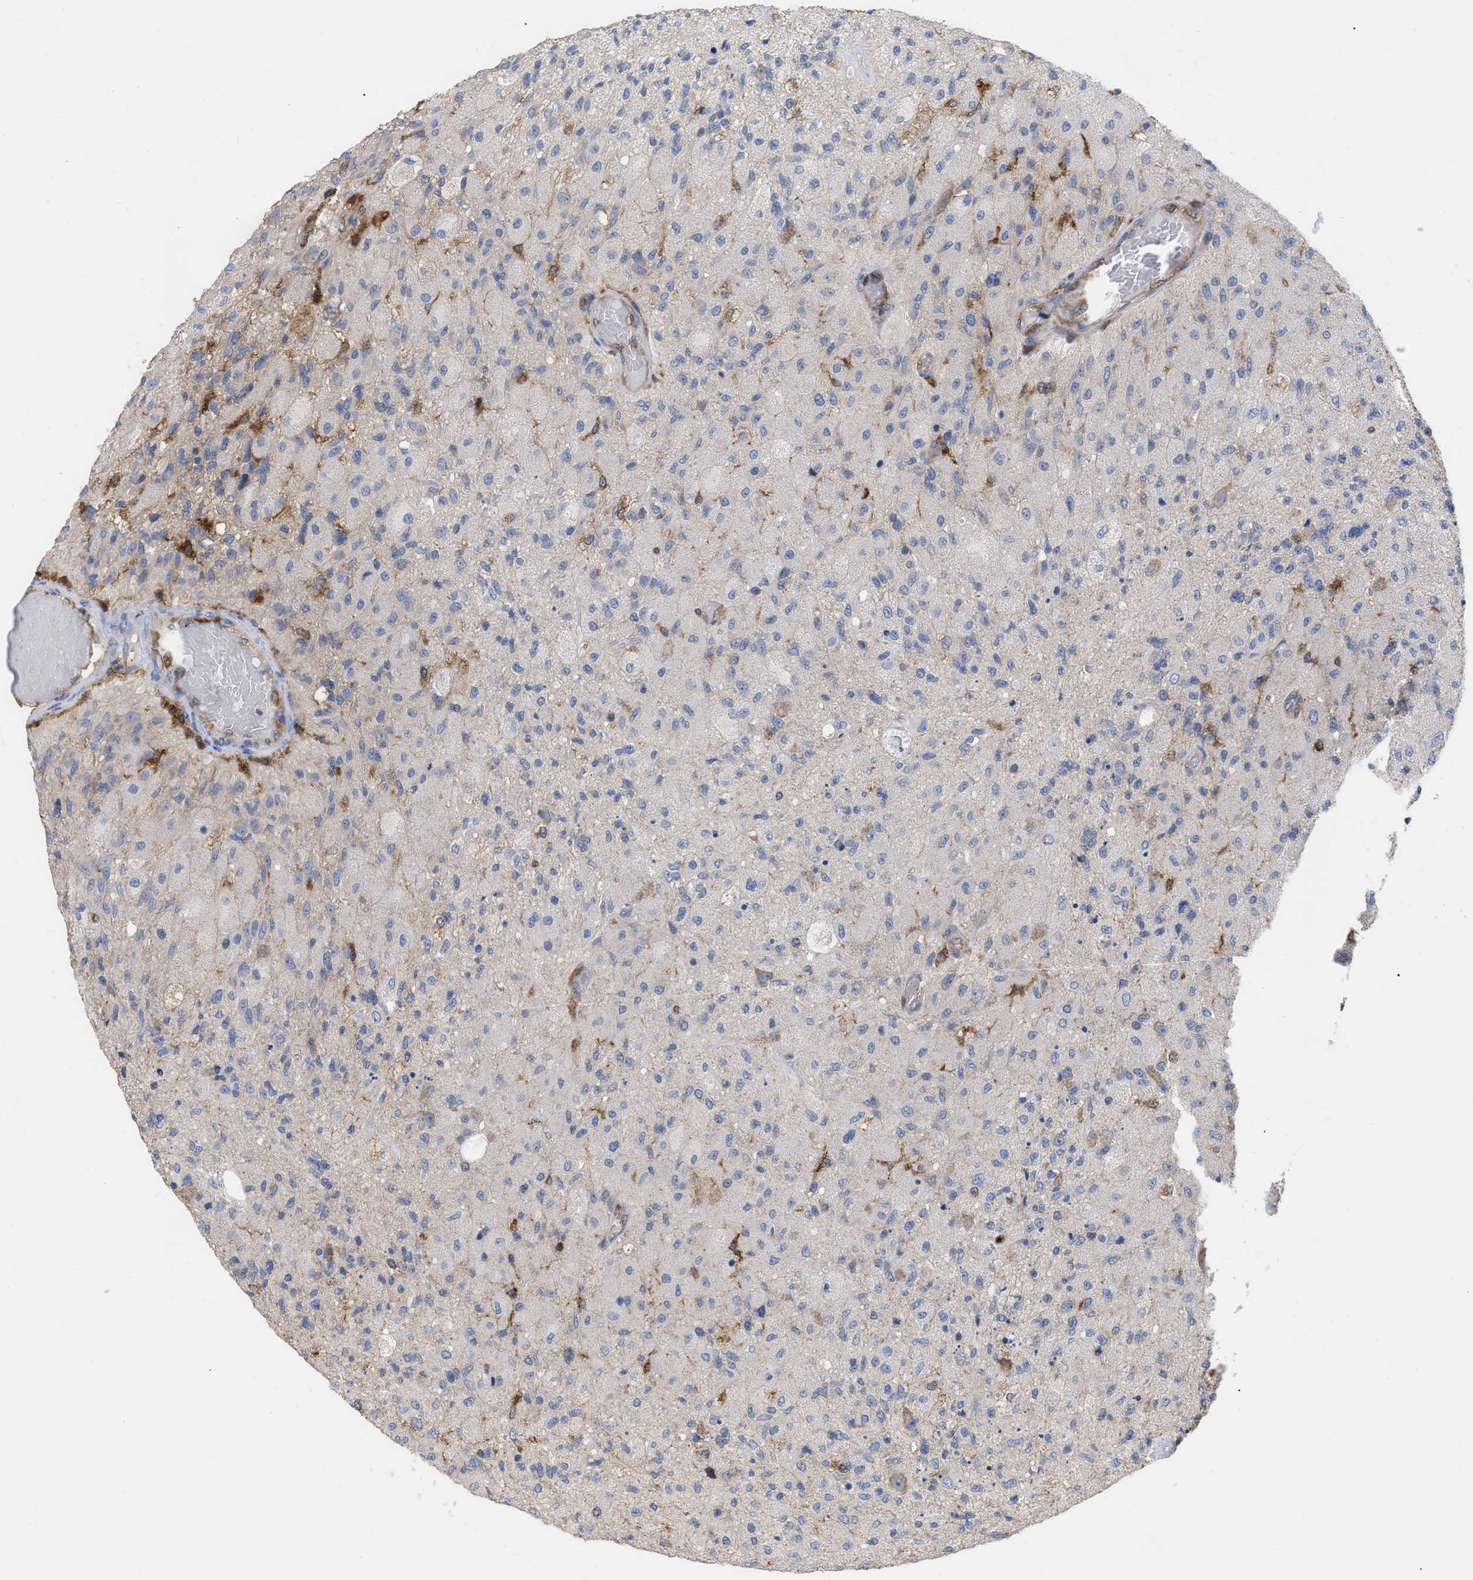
{"staining": {"intensity": "negative", "quantity": "none", "location": "none"}, "tissue": "glioma", "cell_type": "Tumor cells", "image_type": "cancer", "snomed": [{"axis": "morphology", "description": "Normal tissue, NOS"}, {"axis": "morphology", "description": "Glioma, malignant, High grade"}, {"axis": "topography", "description": "Cerebral cortex"}], "caption": "This is an immunohistochemistry photomicrograph of malignant glioma (high-grade). There is no staining in tumor cells.", "gene": "GIMAP4", "patient": {"sex": "male", "age": 77}}